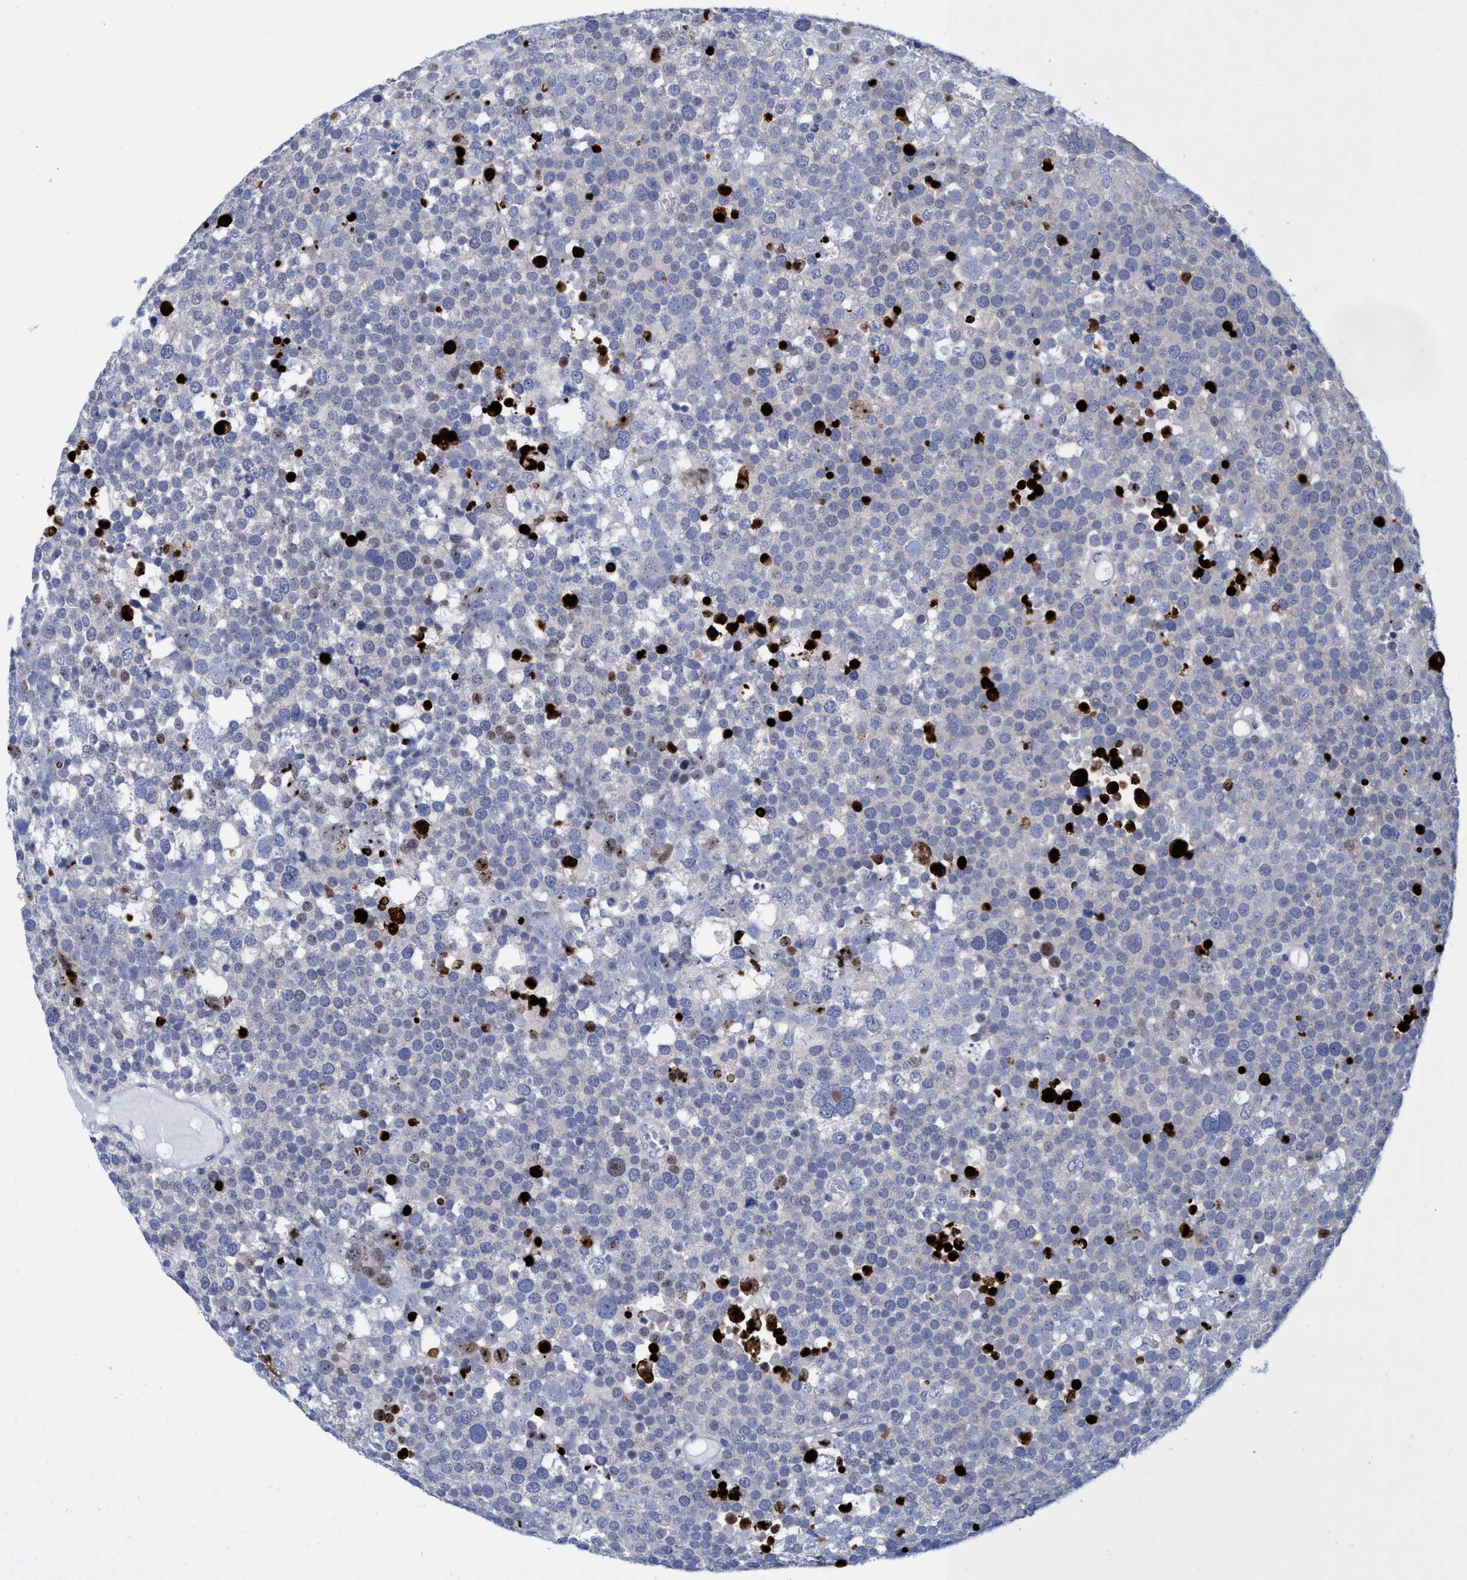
{"staining": {"intensity": "negative", "quantity": "none", "location": "none"}, "tissue": "testis cancer", "cell_type": "Tumor cells", "image_type": "cancer", "snomed": [{"axis": "morphology", "description": "Seminoma, NOS"}, {"axis": "topography", "description": "Testis"}], "caption": "The histopathology image exhibits no staining of tumor cells in testis cancer.", "gene": "R3HCC1", "patient": {"sex": "male", "age": 71}}